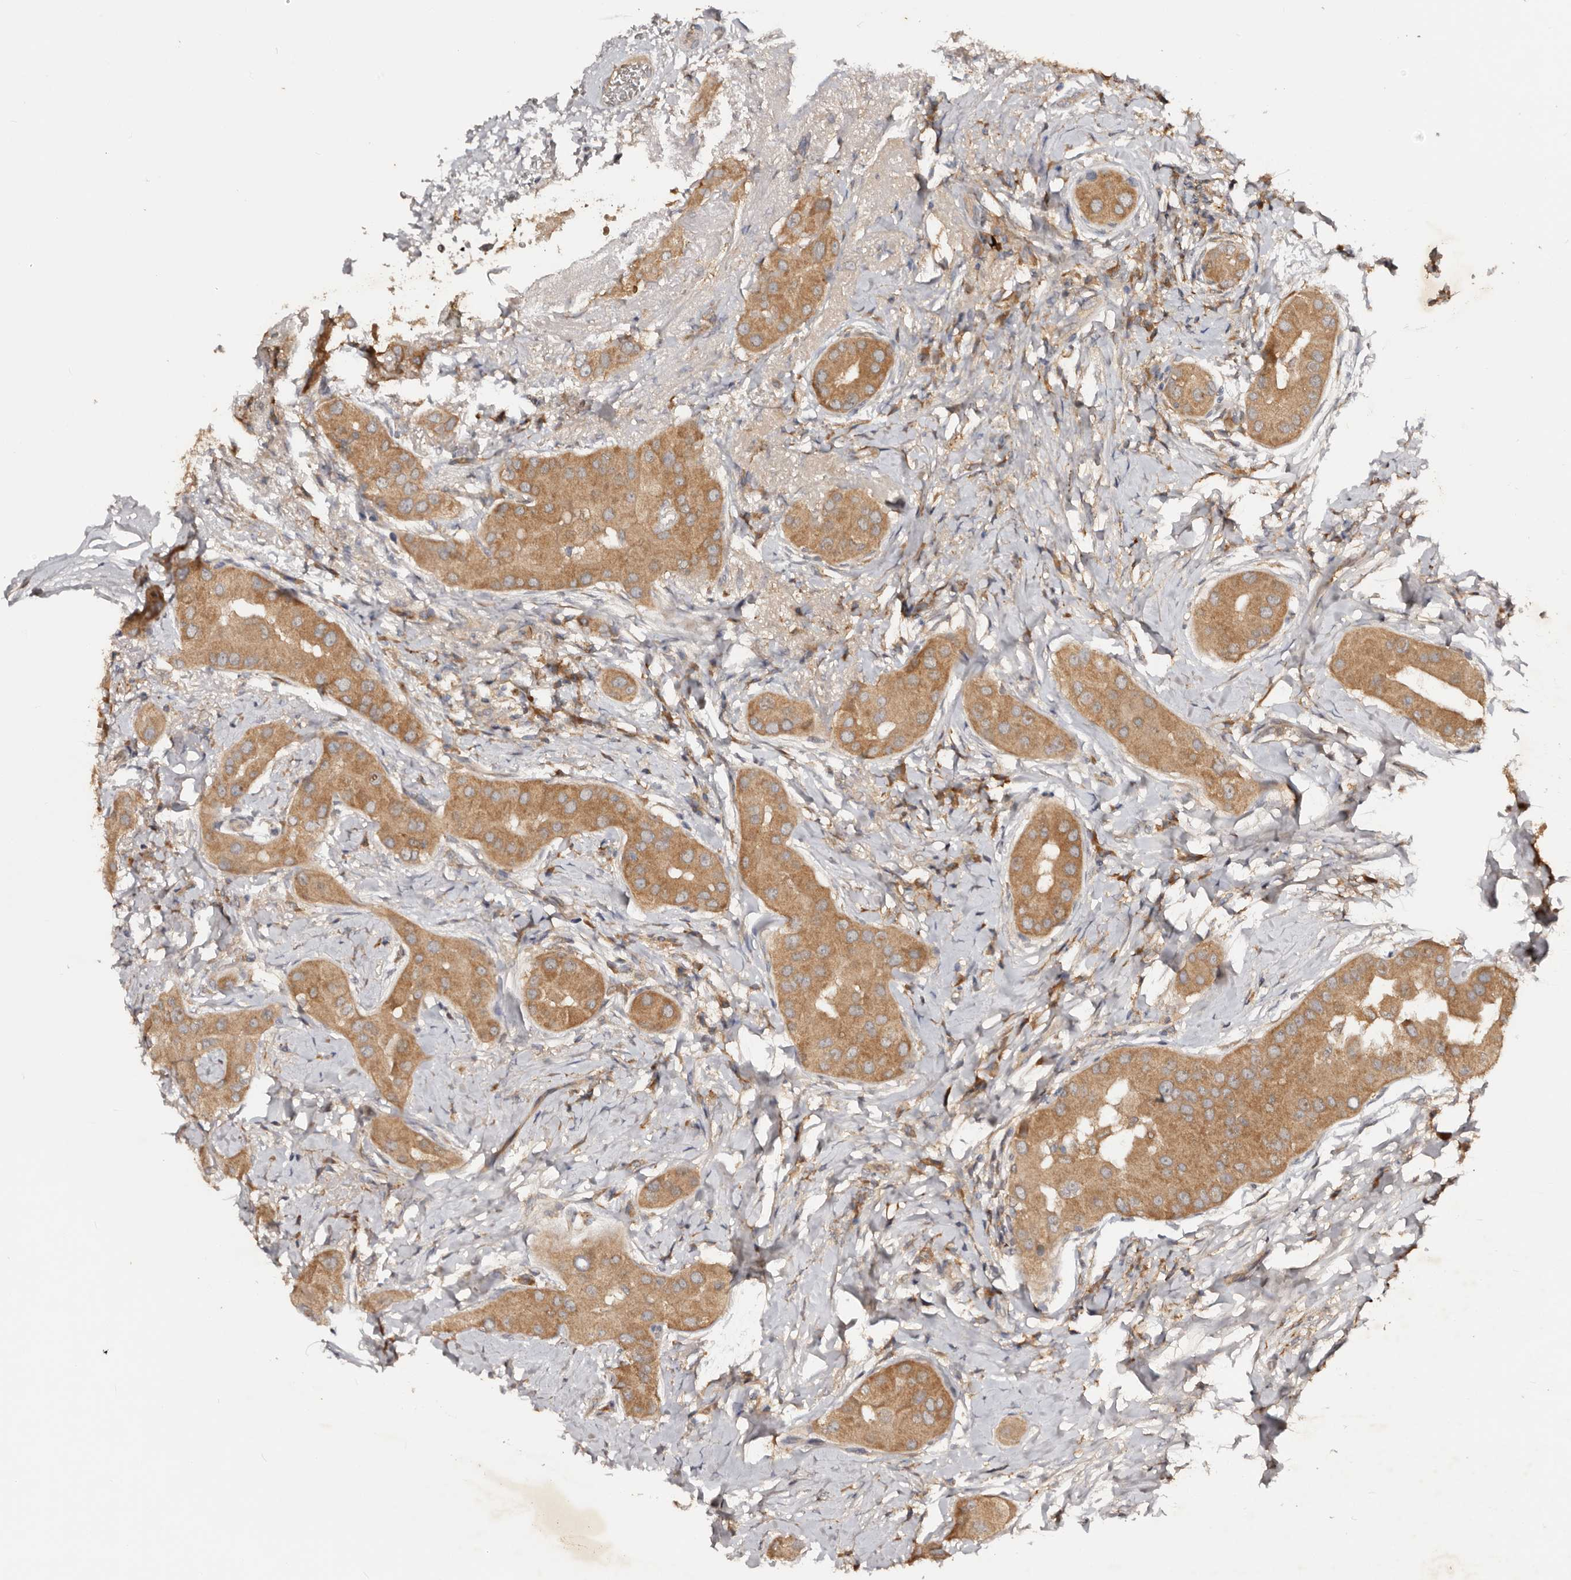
{"staining": {"intensity": "moderate", "quantity": ">75%", "location": "cytoplasmic/membranous"}, "tissue": "thyroid cancer", "cell_type": "Tumor cells", "image_type": "cancer", "snomed": [{"axis": "morphology", "description": "Papillary adenocarcinoma, NOS"}, {"axis": "topography", "description": "Thyroid gland"}], "caption": "Tumor cells exhibit medium levels of moderate cytoplasmic/membranous expression in approximately >75% of cells in human thyroid cancer (papillary adenocarcinoma).", "gene": "PKIB", "patient": {"sex": "male", "age": 33}}